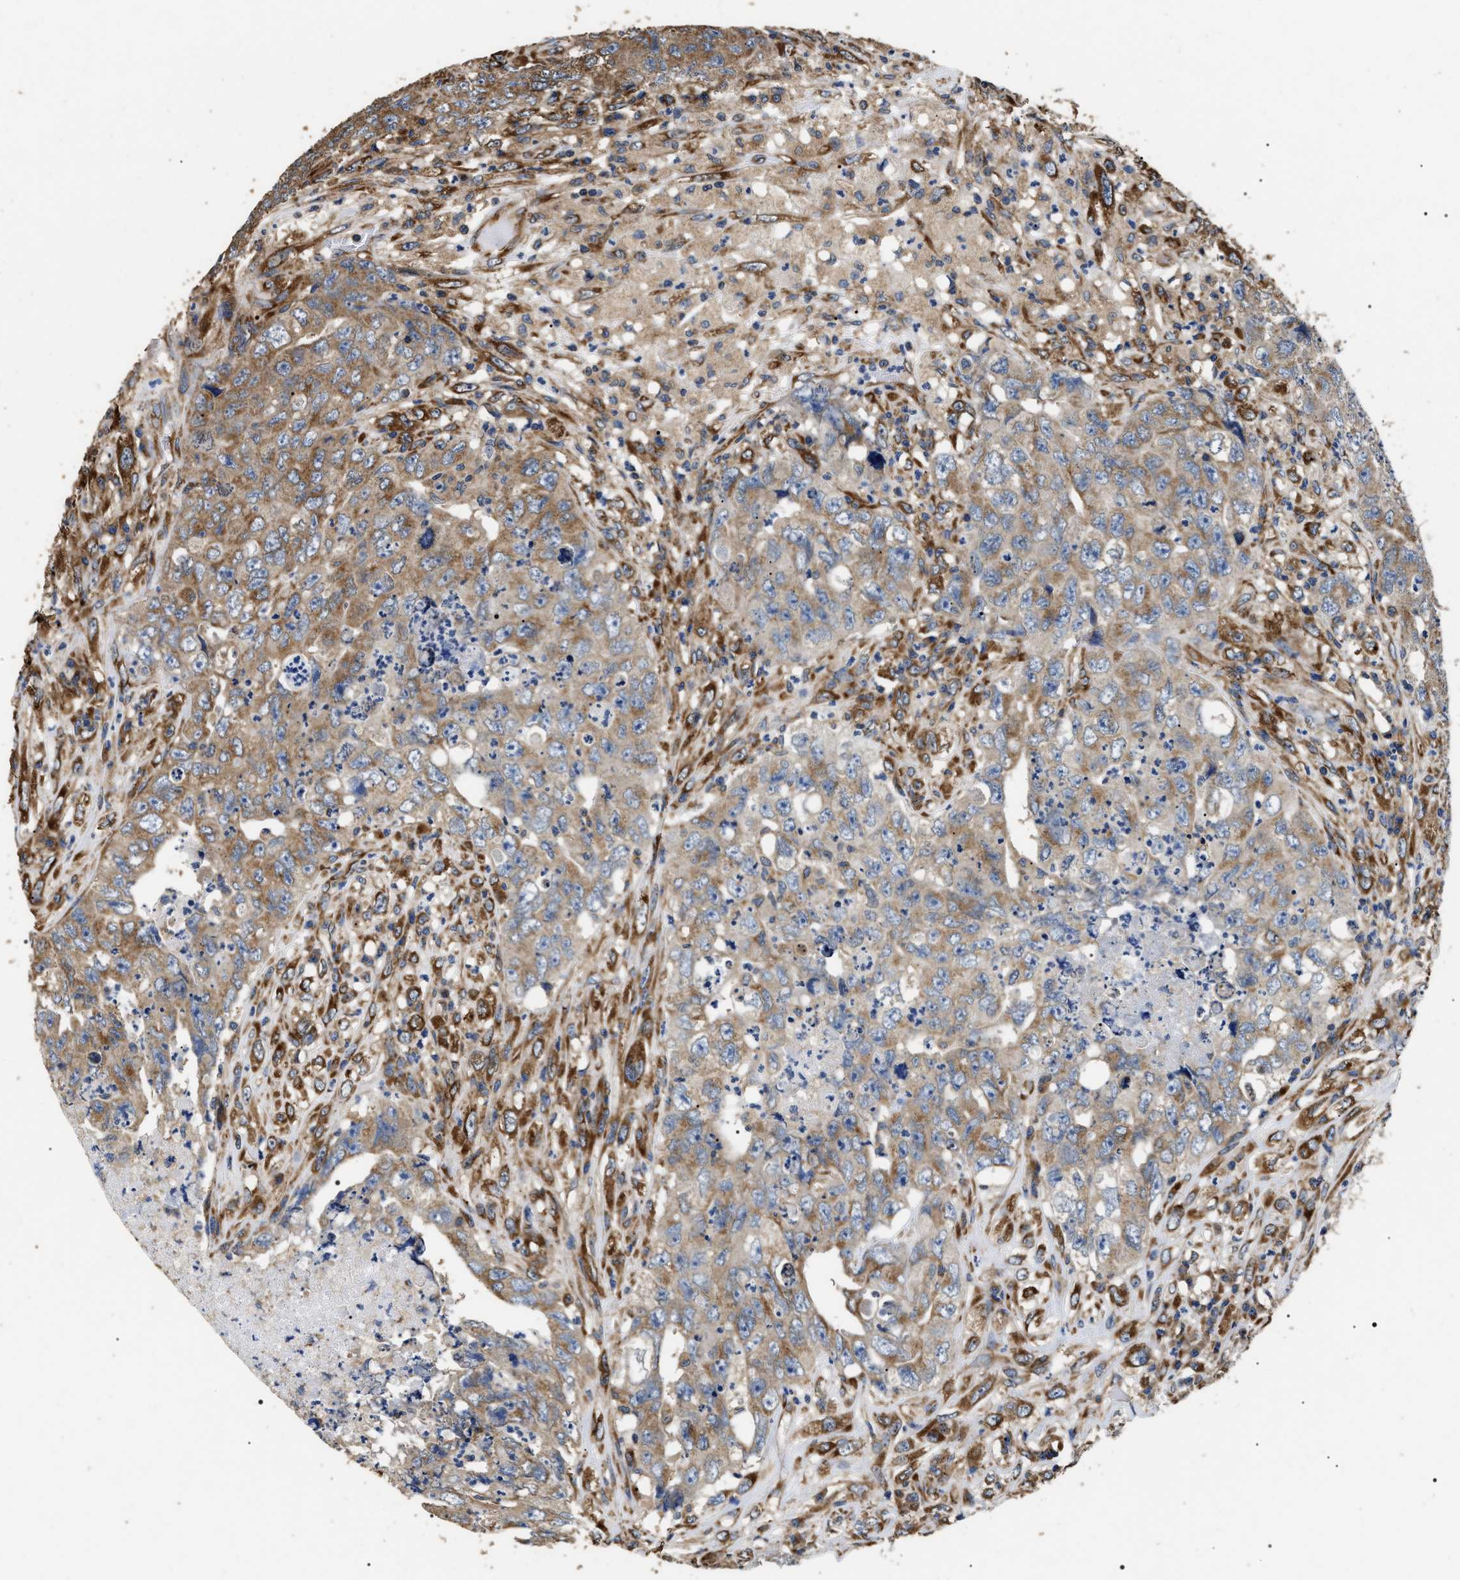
{"staining": {"intensity": "moderate", "quantity": ">75%", "location": "cytoplasmic/membranous"}, "tissue": "testis cancer", "cell_type": "Tumor cells", "image_type": "cancer", "snomed": [{"axis": "morphology", "description": "Carcinoma, Embryonal, NOS"}, {"axis": "topography", "description": "Testis"}], "caption": "A micrograph showing moderate cytoplasmic/membranous staining in about >75% of tumor cells in embryonal carcinoma (testis), as visualized by brown immunohistochemical staining.", "gene": "KTN1", "patient": {"sex": "male", "age": 32}}